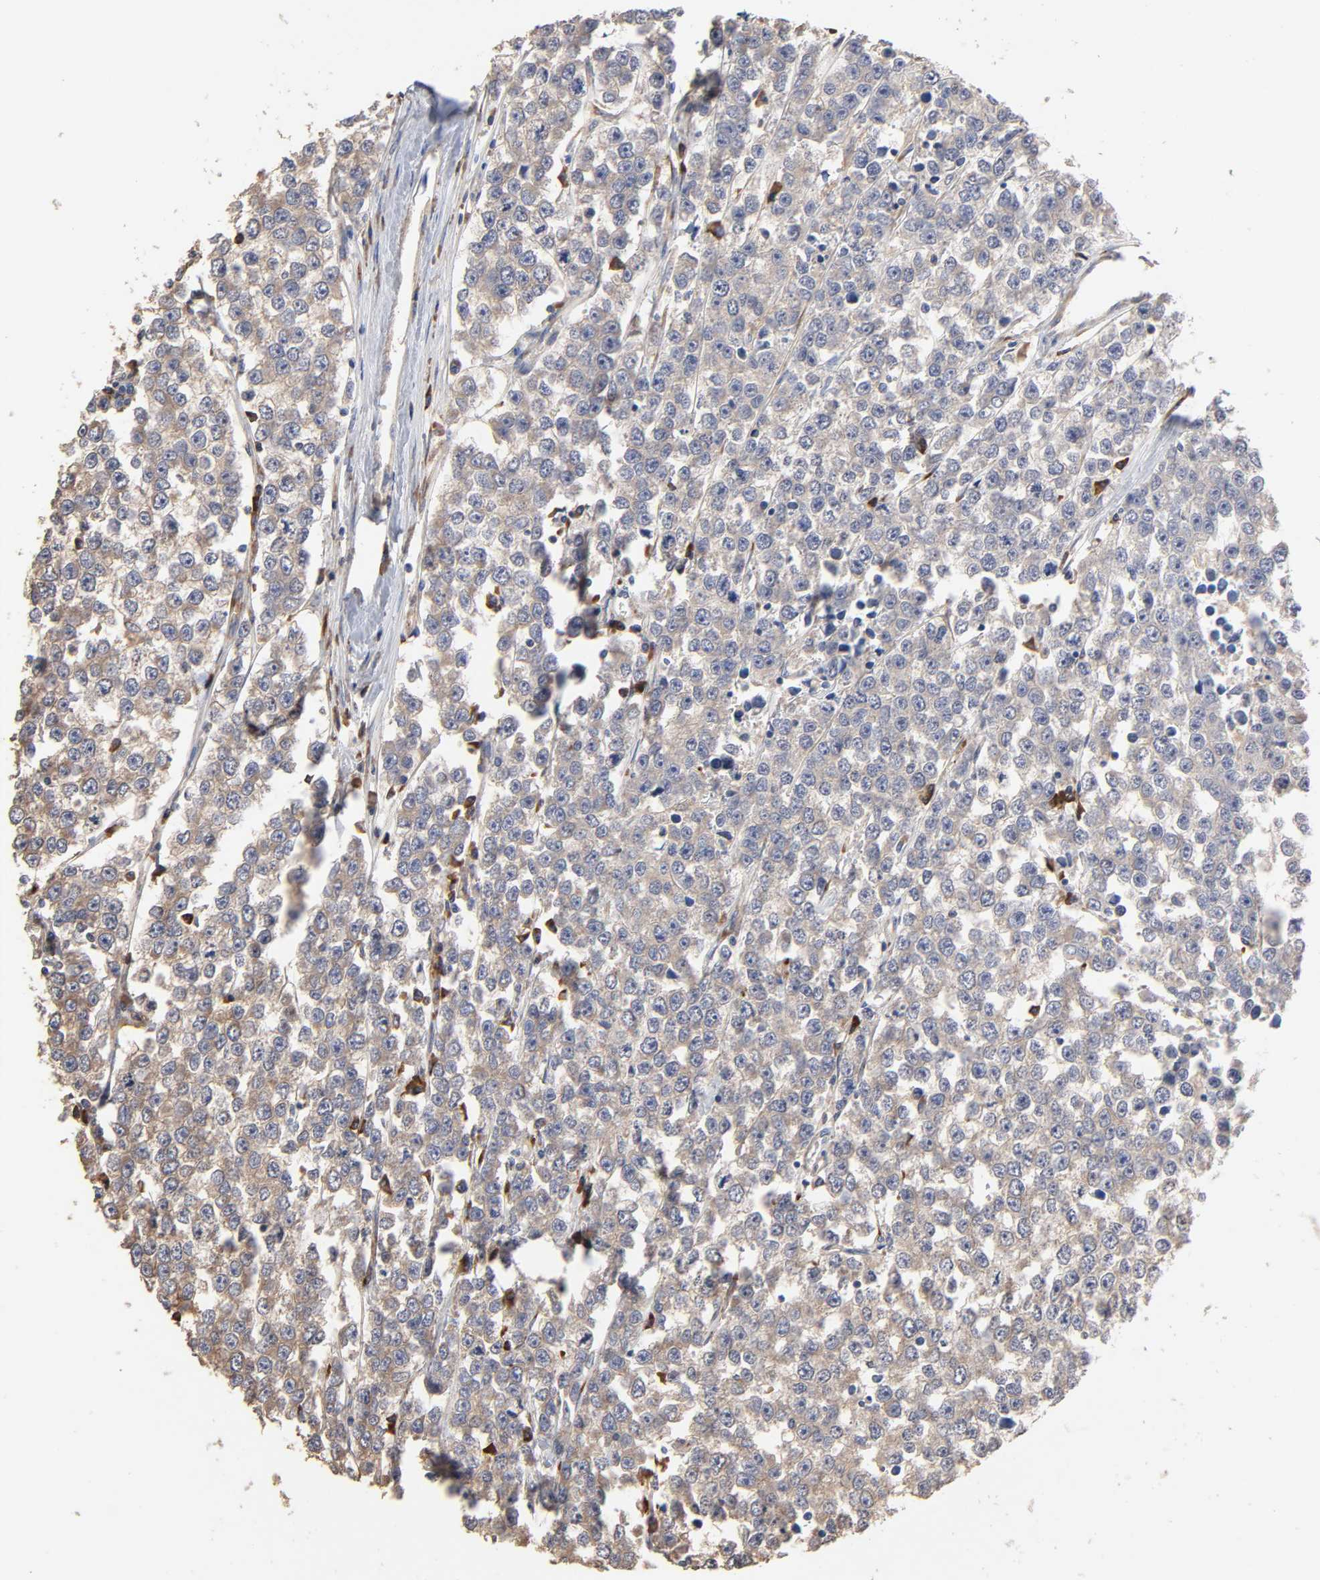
{"staining": {"intensity": "weak", "quantity": "25%-75%", "location": "cytoplasmic/membranous"}, "tissue": "testis cancer", "cell_type": "Tumor cells", "image_type": "cancer", "snomed": [{"axis": "morphology", "description": "Seminoma, NOS"}, {"axis": "morphology", "description": "Carcinoma, Embryonal, NOS"}, {"axis": "topography", "description": "Testis"}], "caption": "About 25%-75% of tumor cells in human seminoma (testis) show weak cytoplasmic/membranous protein expression as visualized by brown immunohistochemical staining.", "gene": "EIF4G2", "patient": {"sex": "male", "age": 52}}